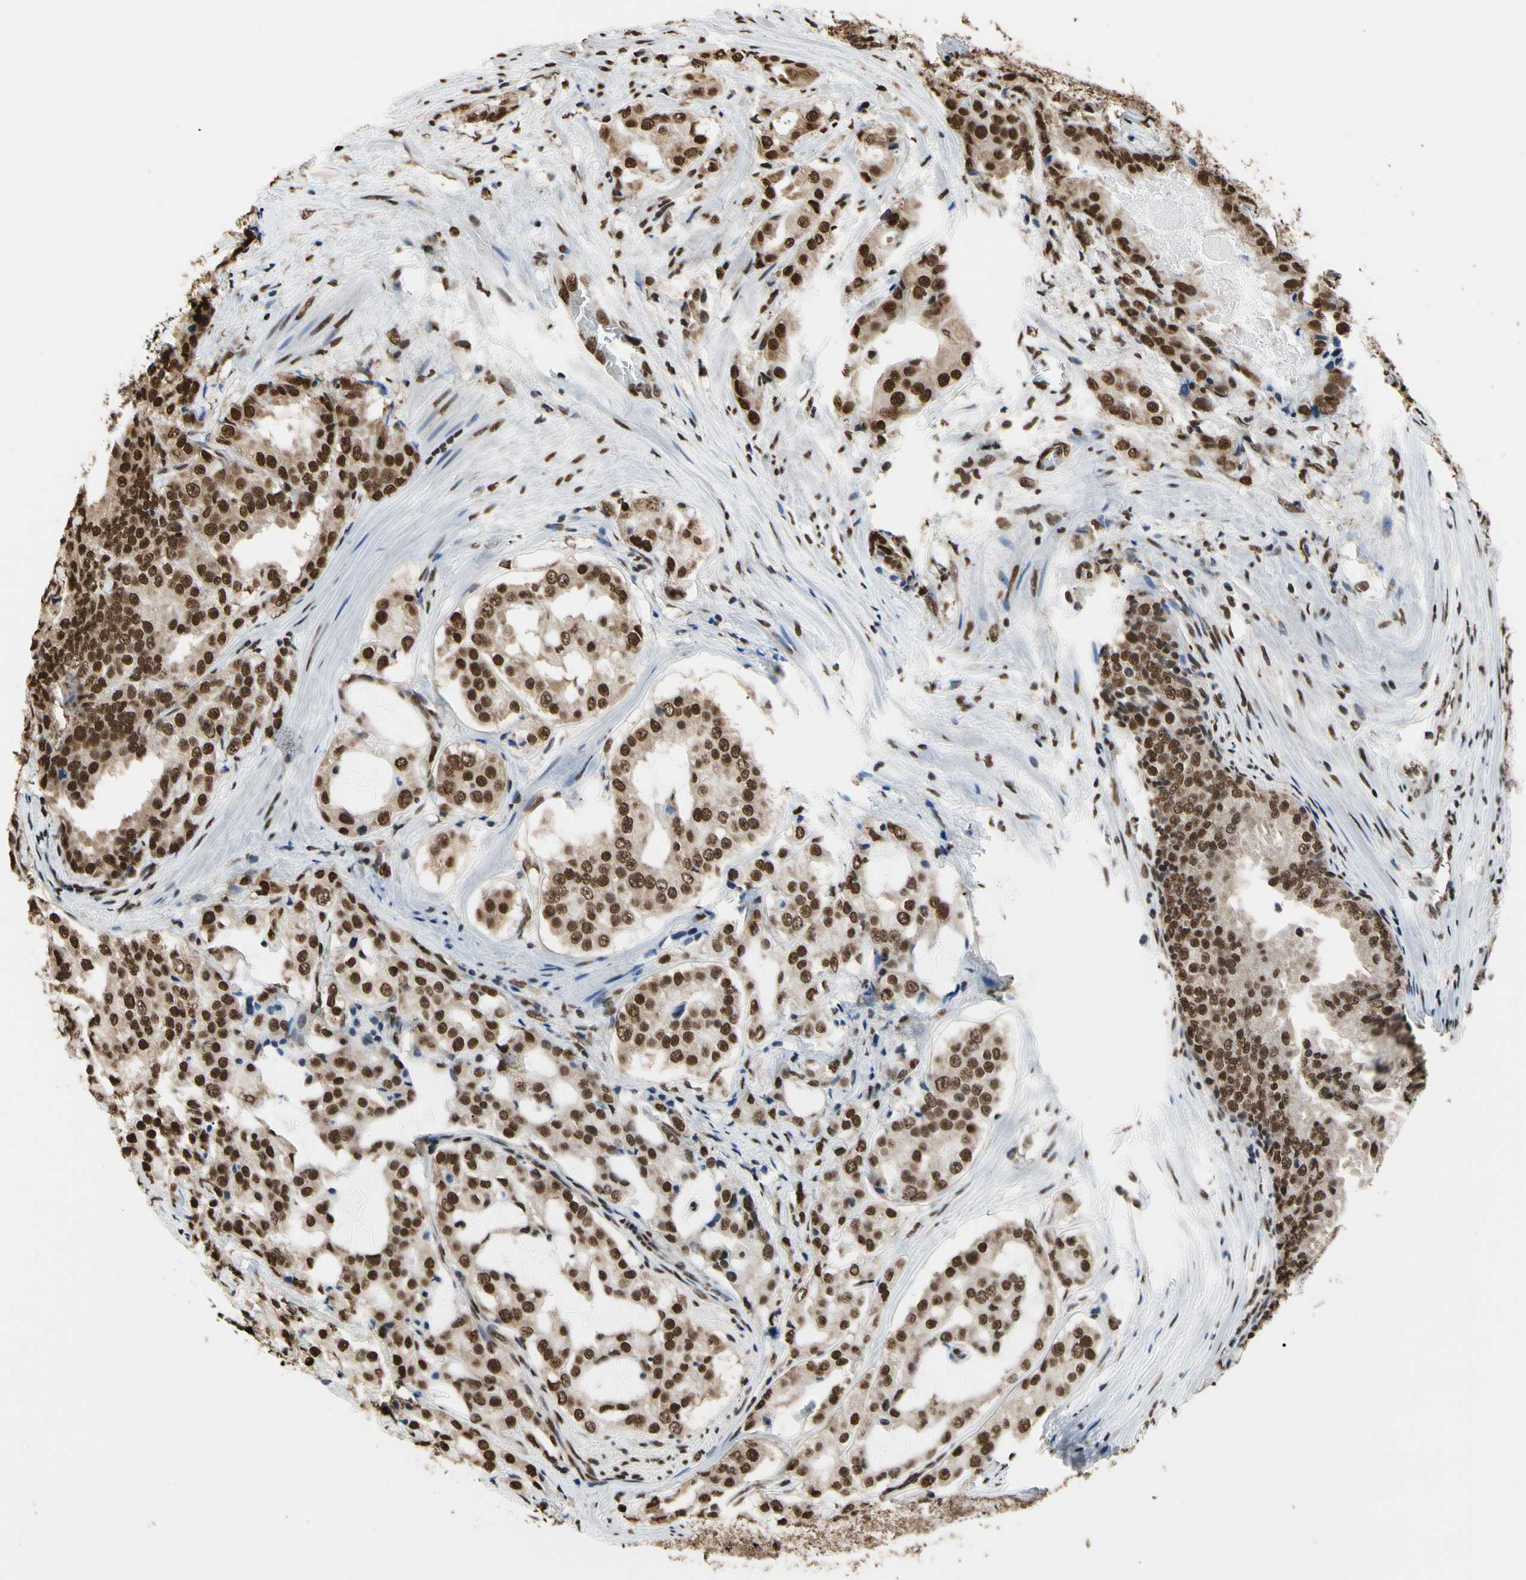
{"staining": {"intensity": "strong", "quantity": ">75%", "location": "nuclear"}, "tissue": "prostate cancer", "cell_type": "Tumor cells", "image_type": "cancer", "snomed": [{"axis": "morphology", "description": "Adenocarcinoma, High grade"}, {"axis": "topography", "description": "Prostate"}], "caption": "Immunohistochemical staining of prostate cancer reveals high levels of strong nuclear staining in about >75% of tumor cells.", "gene": "HNRNPK", "patient": {"sex": "male", "age": 73}}